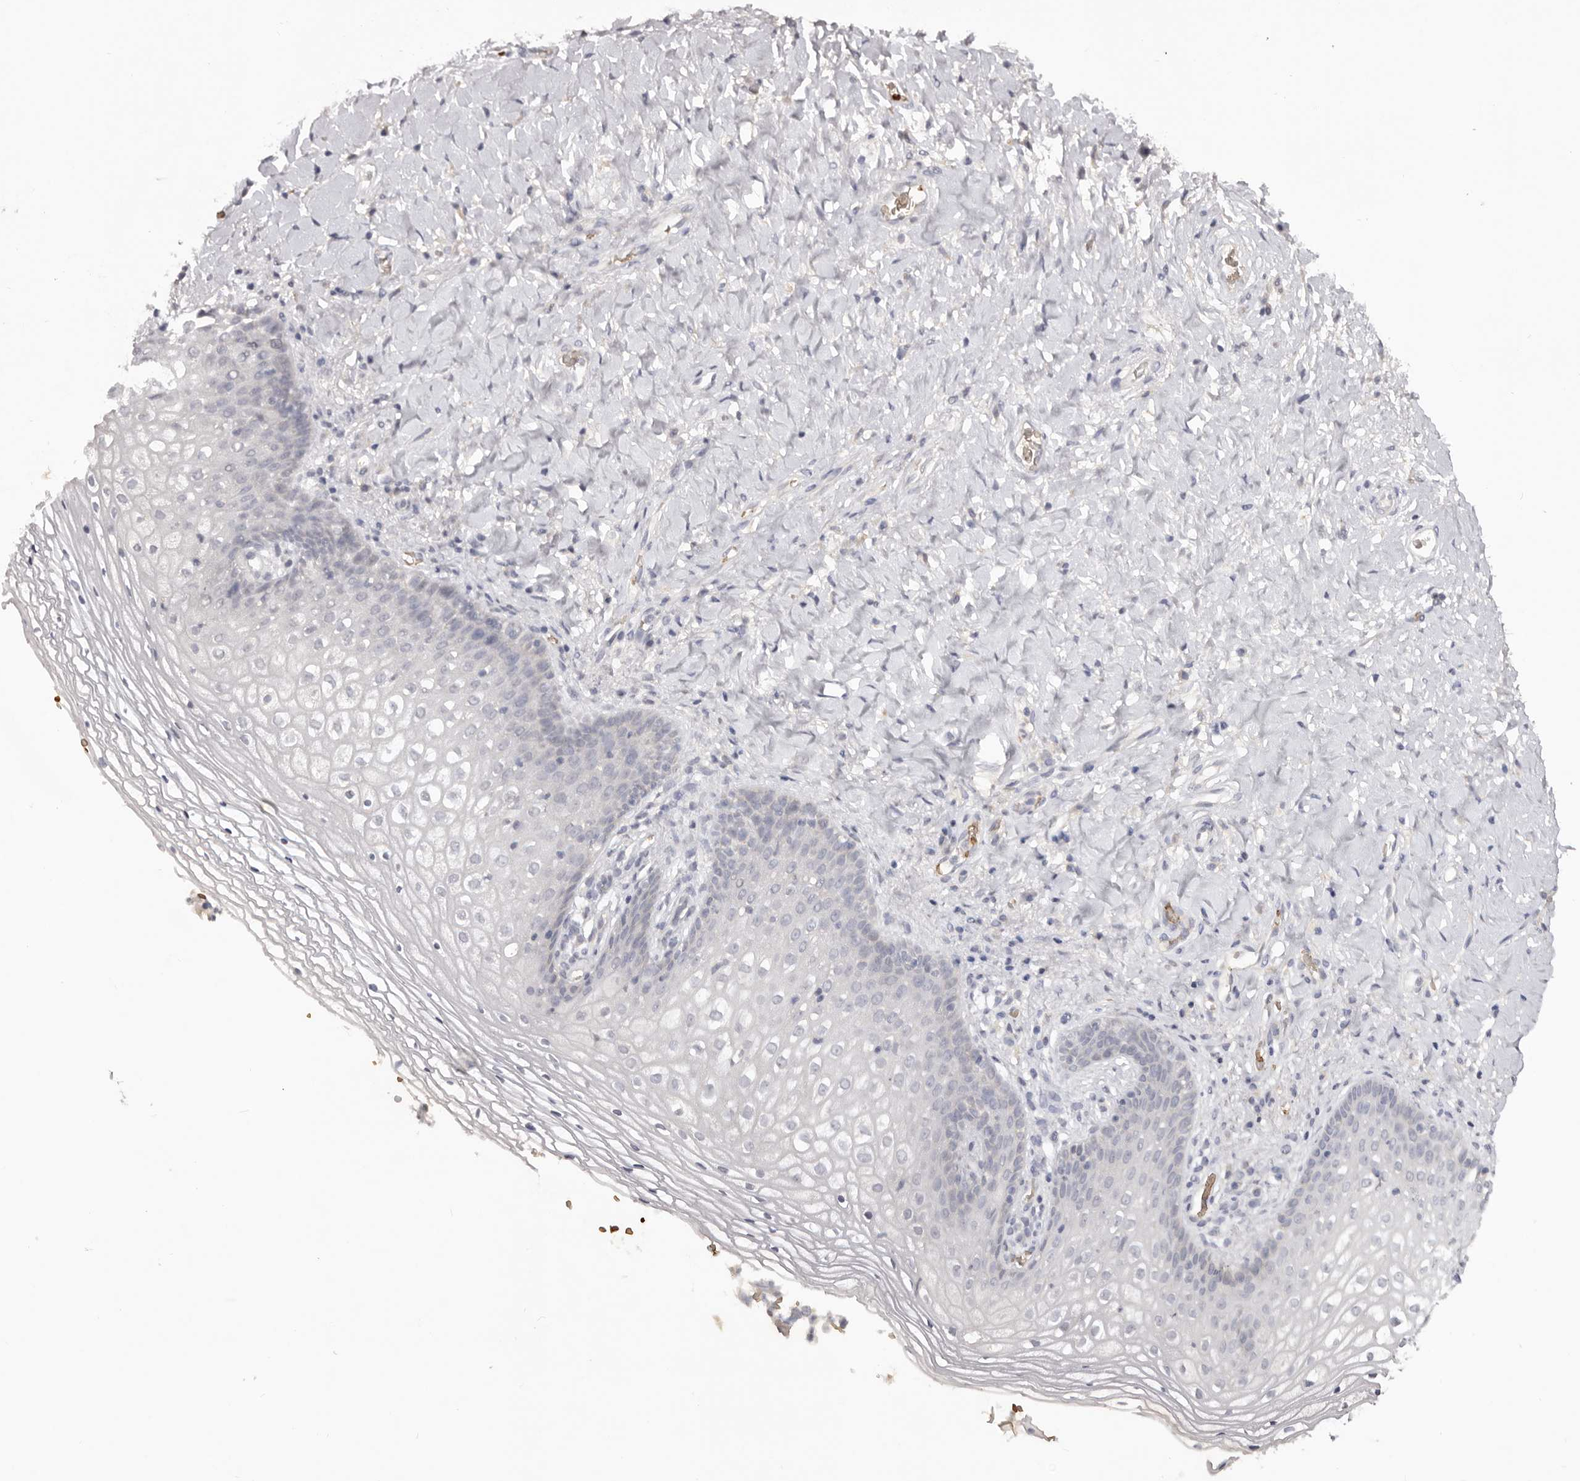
{"staining": {"intensity": "negative", "quantity": "none", "location": "none"}, "tissue": "vagina", "cell_type": "Squamous epithelial cells", "image_type": "normal", "snomed": [{"axis": "morphology", "description": "Normal tissue, NOS"}, {"axis": "topography", "description": "Vagina"}], "caption": "A photomicrograph of vagina stained for a protein reveals no brown staining in squamous epithelial cells. (Brightfield microscopy of DAB immunohistochemistry (IHC) at high magnification).", "gene": "TNR", "patient": {"sex": "female", "age": 60}}